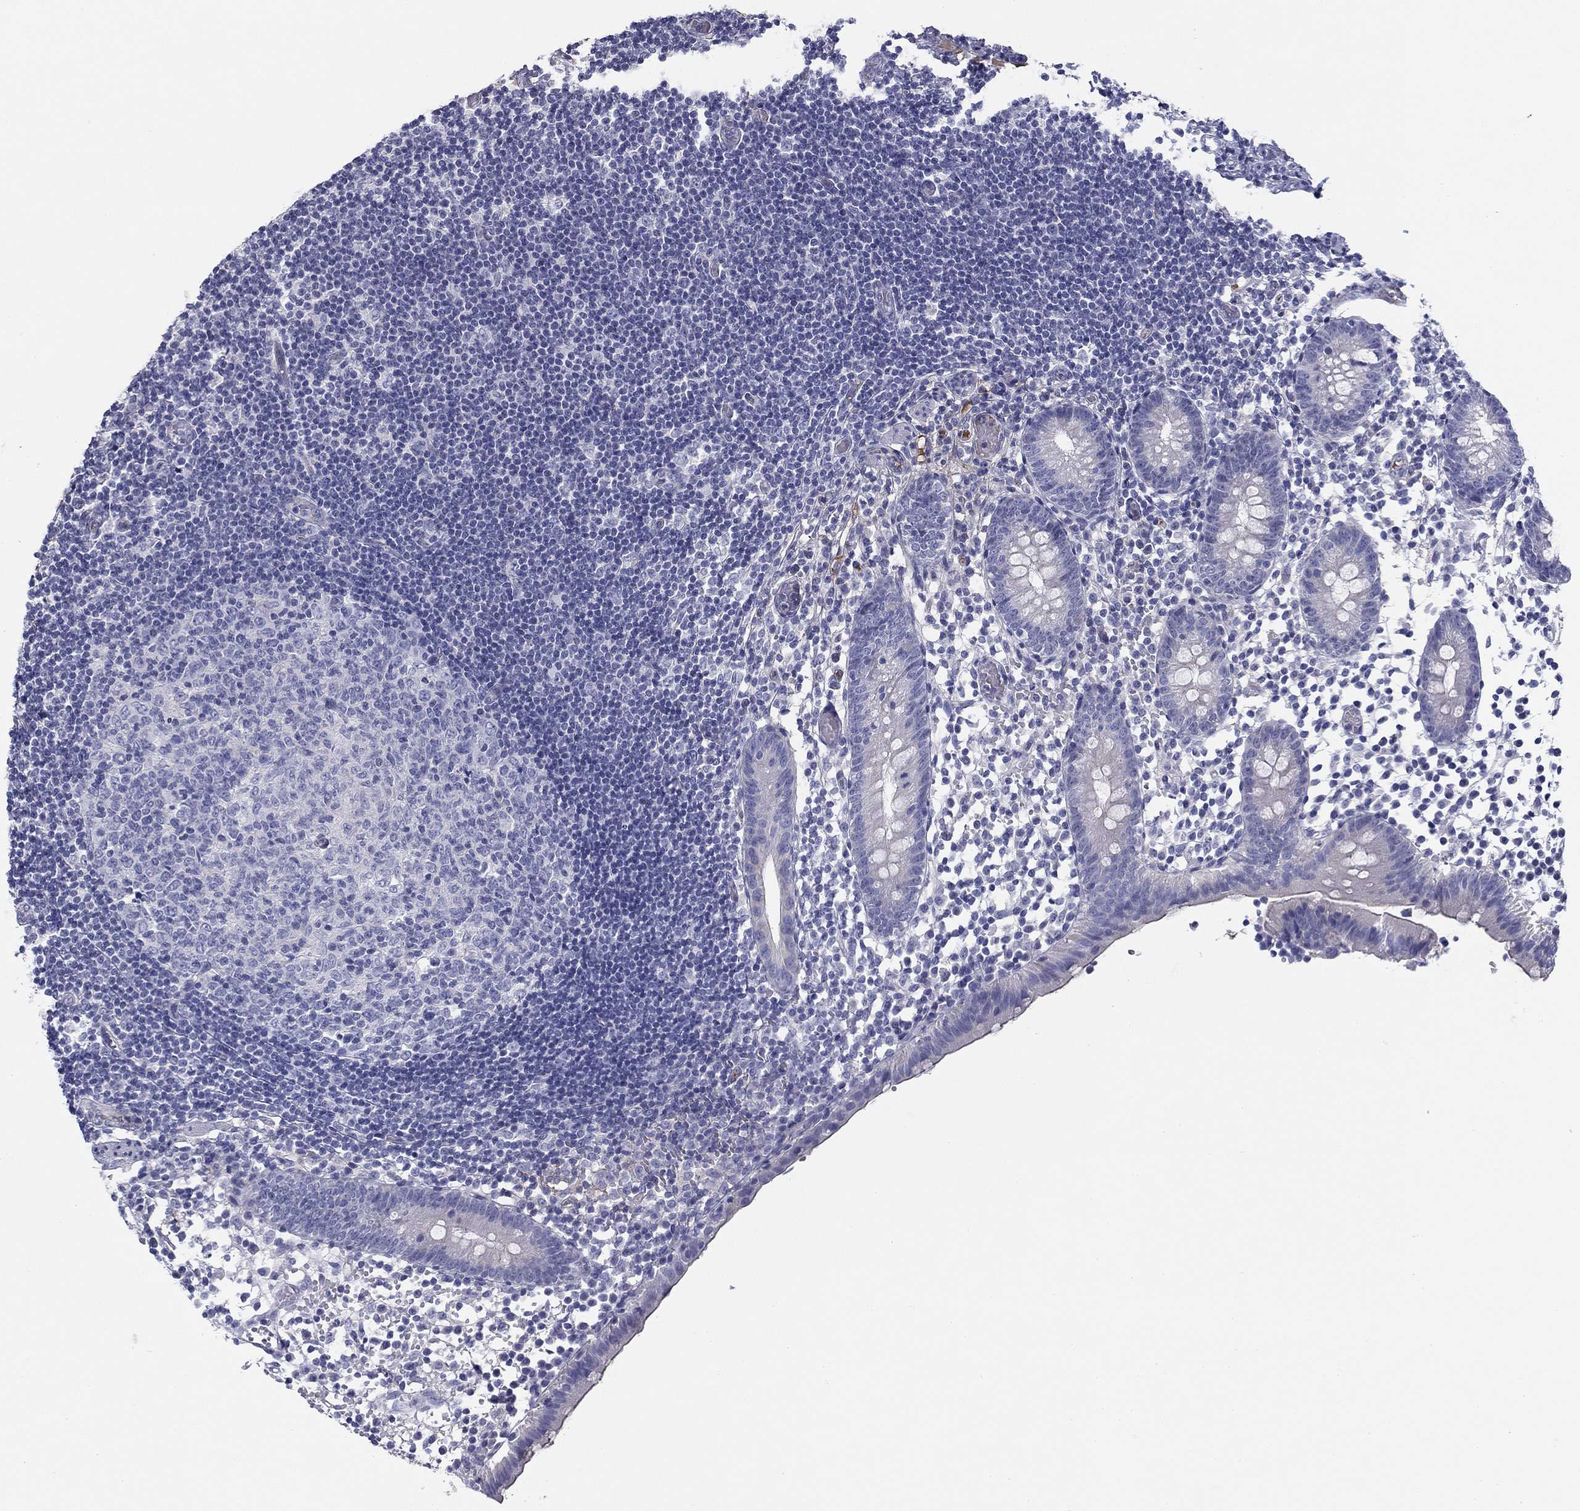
{"staining": {"intensity": "negative", "quantity": "none", "location": "none"}, "tissue": "appendix", "cell_type": "Glandular cells", "image_type": "normal", "snomed": [{"axis": "morphology", "description": "Normal tissue, NOS"}, {"axis": "topography", "description": "Appendix"}], "caption": "Immunohistochemical staining of unremarkable human appendix exhibits no significant expression in glandular cells.", "gene": "CPLX4", "patient": {"sex": "female", "age": 40}}